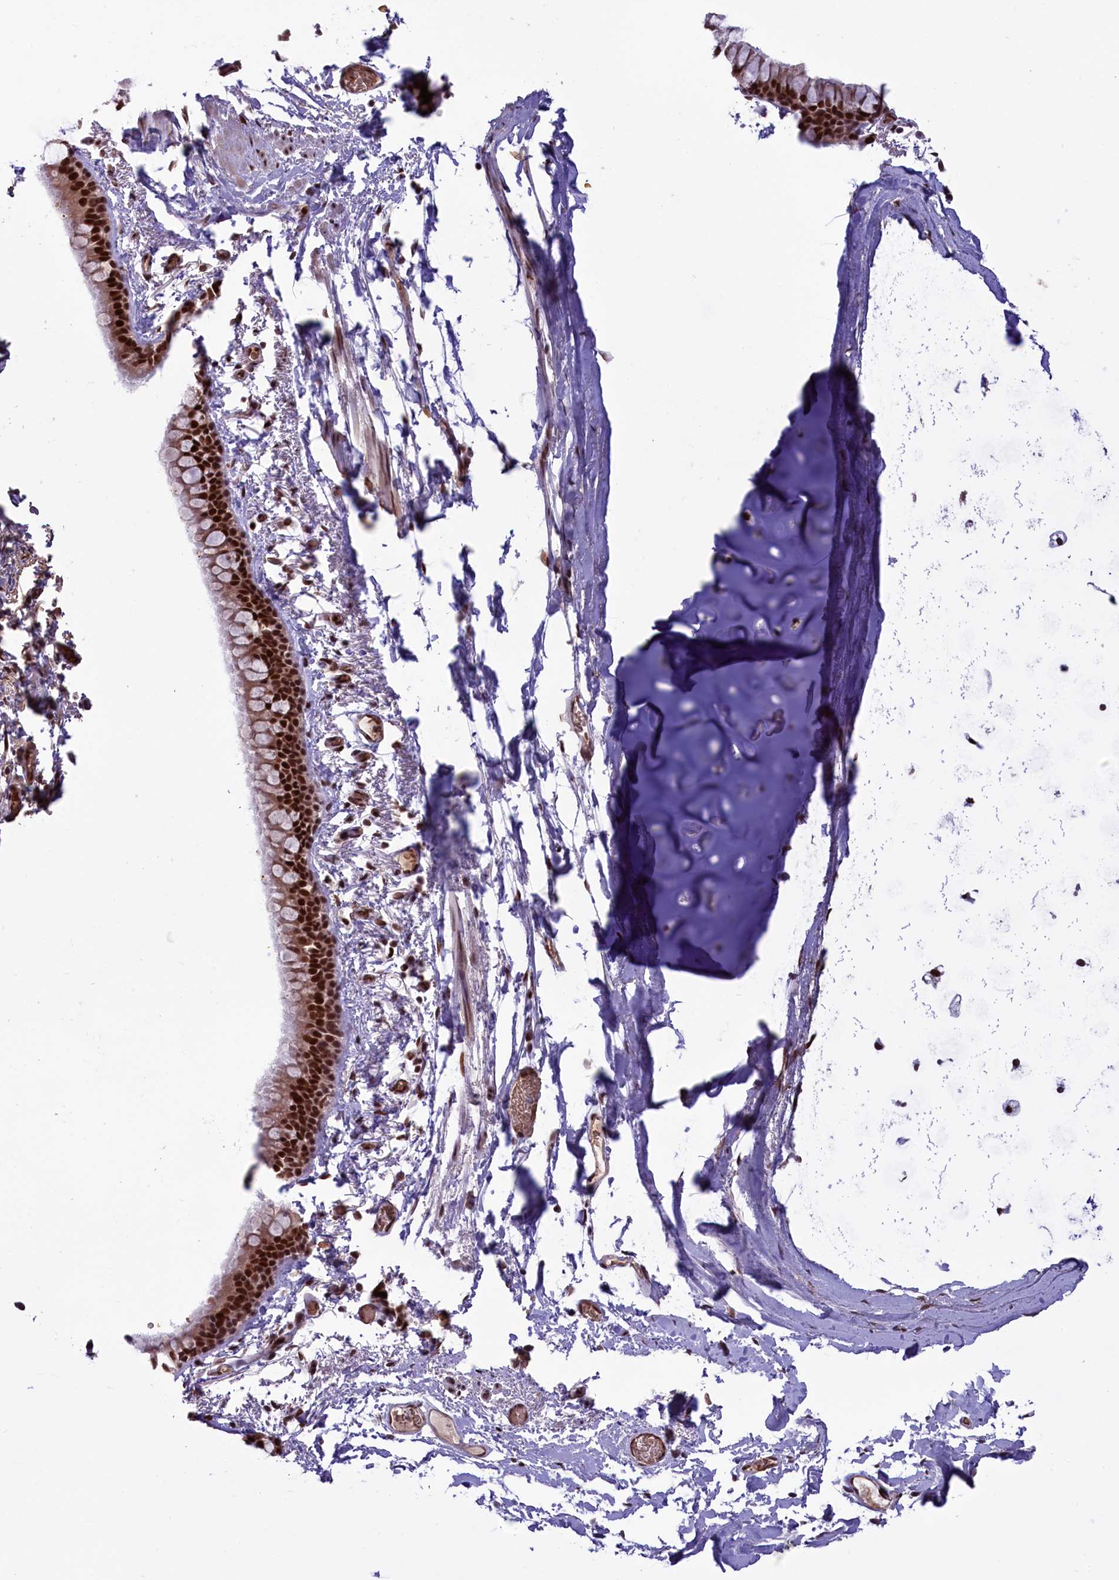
{"staining": {"intensity": "strong", "quantity": ">75%", "location": "nuclear"}, "tissue": "bronchus", "cell_type": "Respiratory epithelial cells", "image_type": "normal", "snomed": [{"axis": "morphology", "description": "Normal tissue, NOS"}, {"axis": "topography", "description": "Cartilage tissue"}], "caption": "DAB (3,3'-diaminobenzidine) immunohistochemical staining of unremarkable bronchus displays strong nuclear protein expression in about >75% of respiratory epithelial cells.", "gene": "MPHOSPH8", "patient": {"sex": "male", "age": 63}}